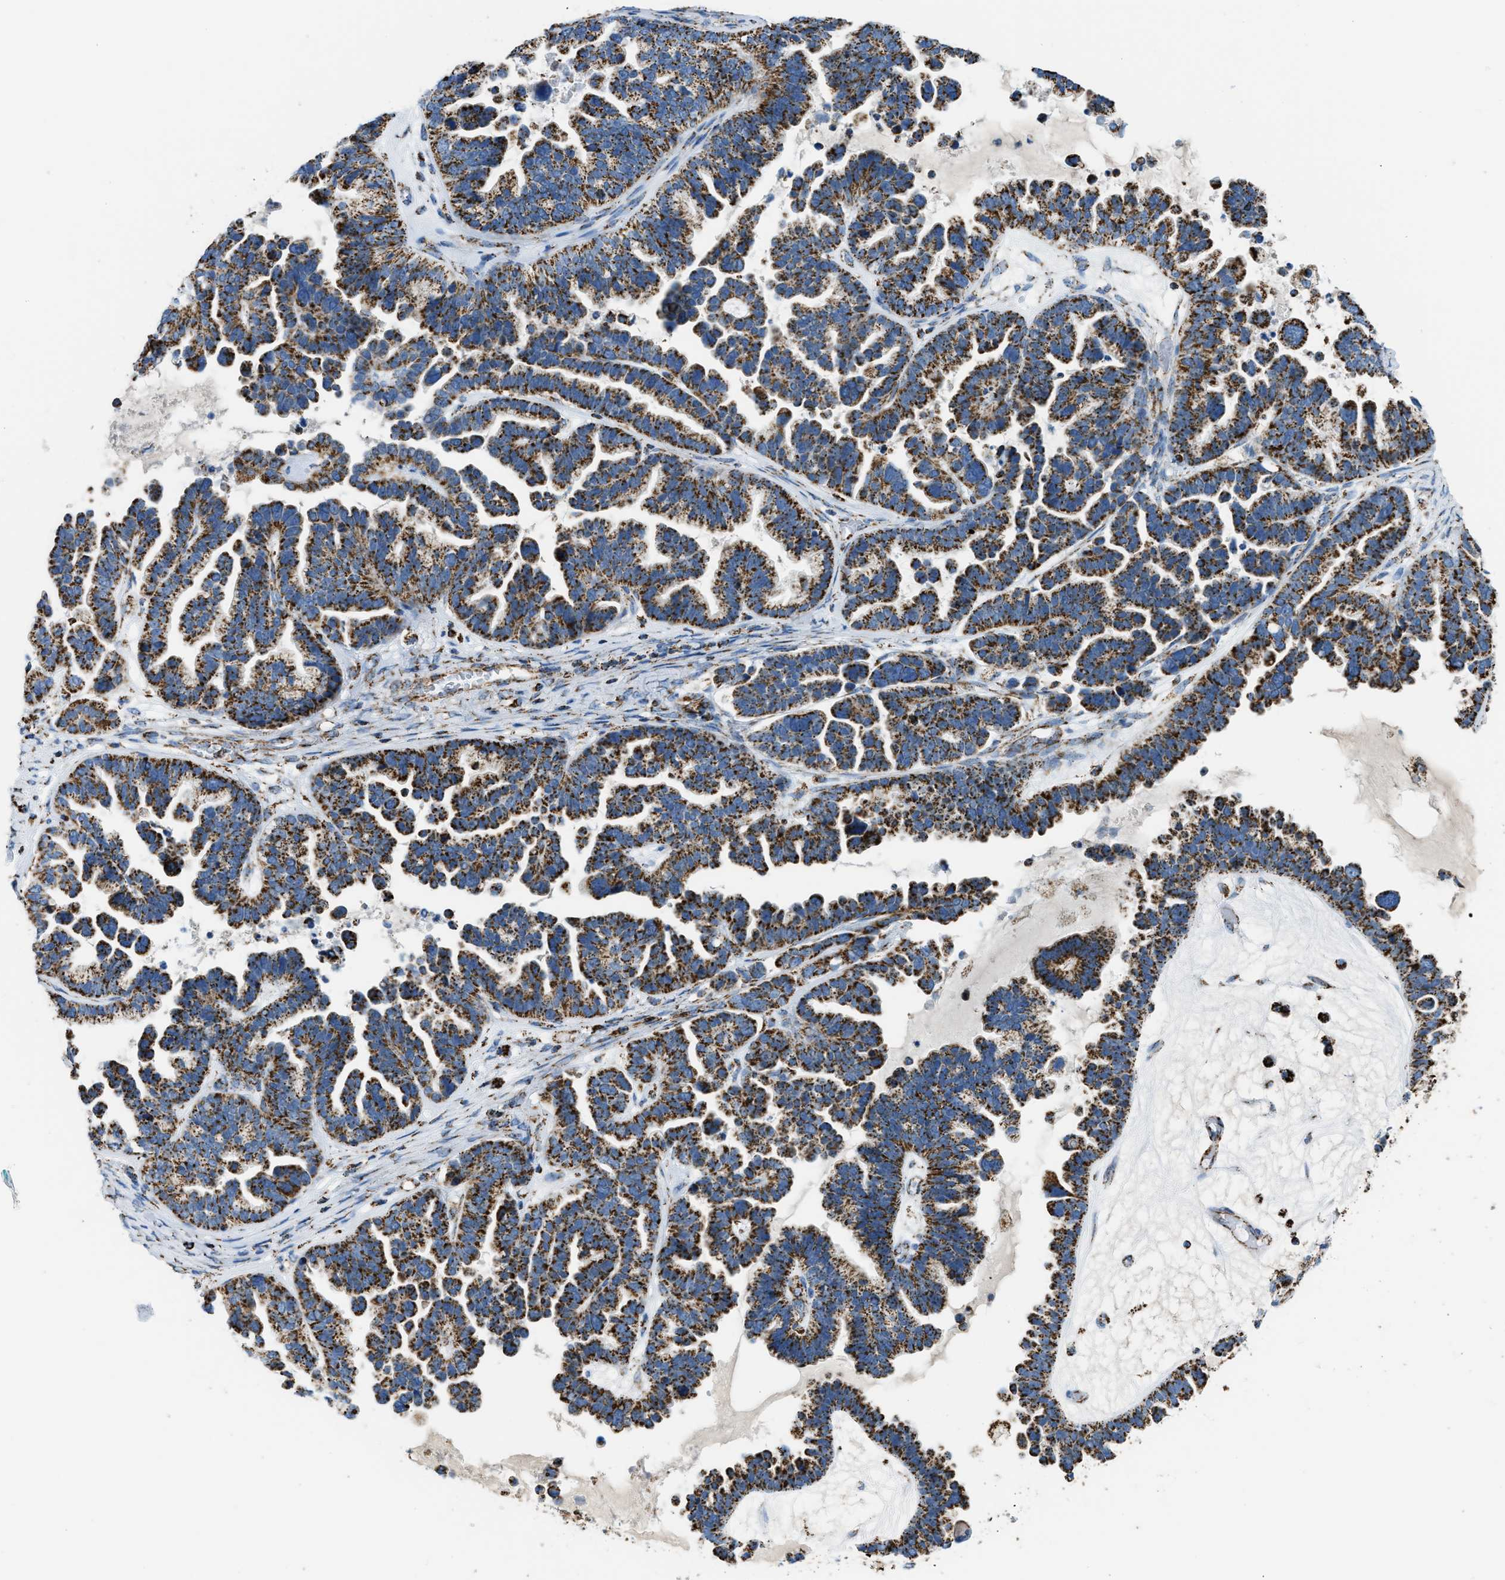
{"staining": {"intensity": "strong", "quantity": ">75%", "location": "cytoplasmic/membranous"}, "tissue": "ovarian cancer", "cell_type": "Tumor cells", "image_type": "cancer", "snomed": [{"axis": "morphology", "description": "Cystadenocarcinoma, serous, NOS"}, {"axis": "topography", "description": "Ovary"}], "caption": "High-power microscopy captured an immunohistochemistry image of ovarian cancer (serous cystadenocarcinoma), revealing strong cytoplasmic/membranous positivity in approximately >75% of tumor cells.", "gene": "ETFB", "patient": {"sex": "female", "age": 56}}